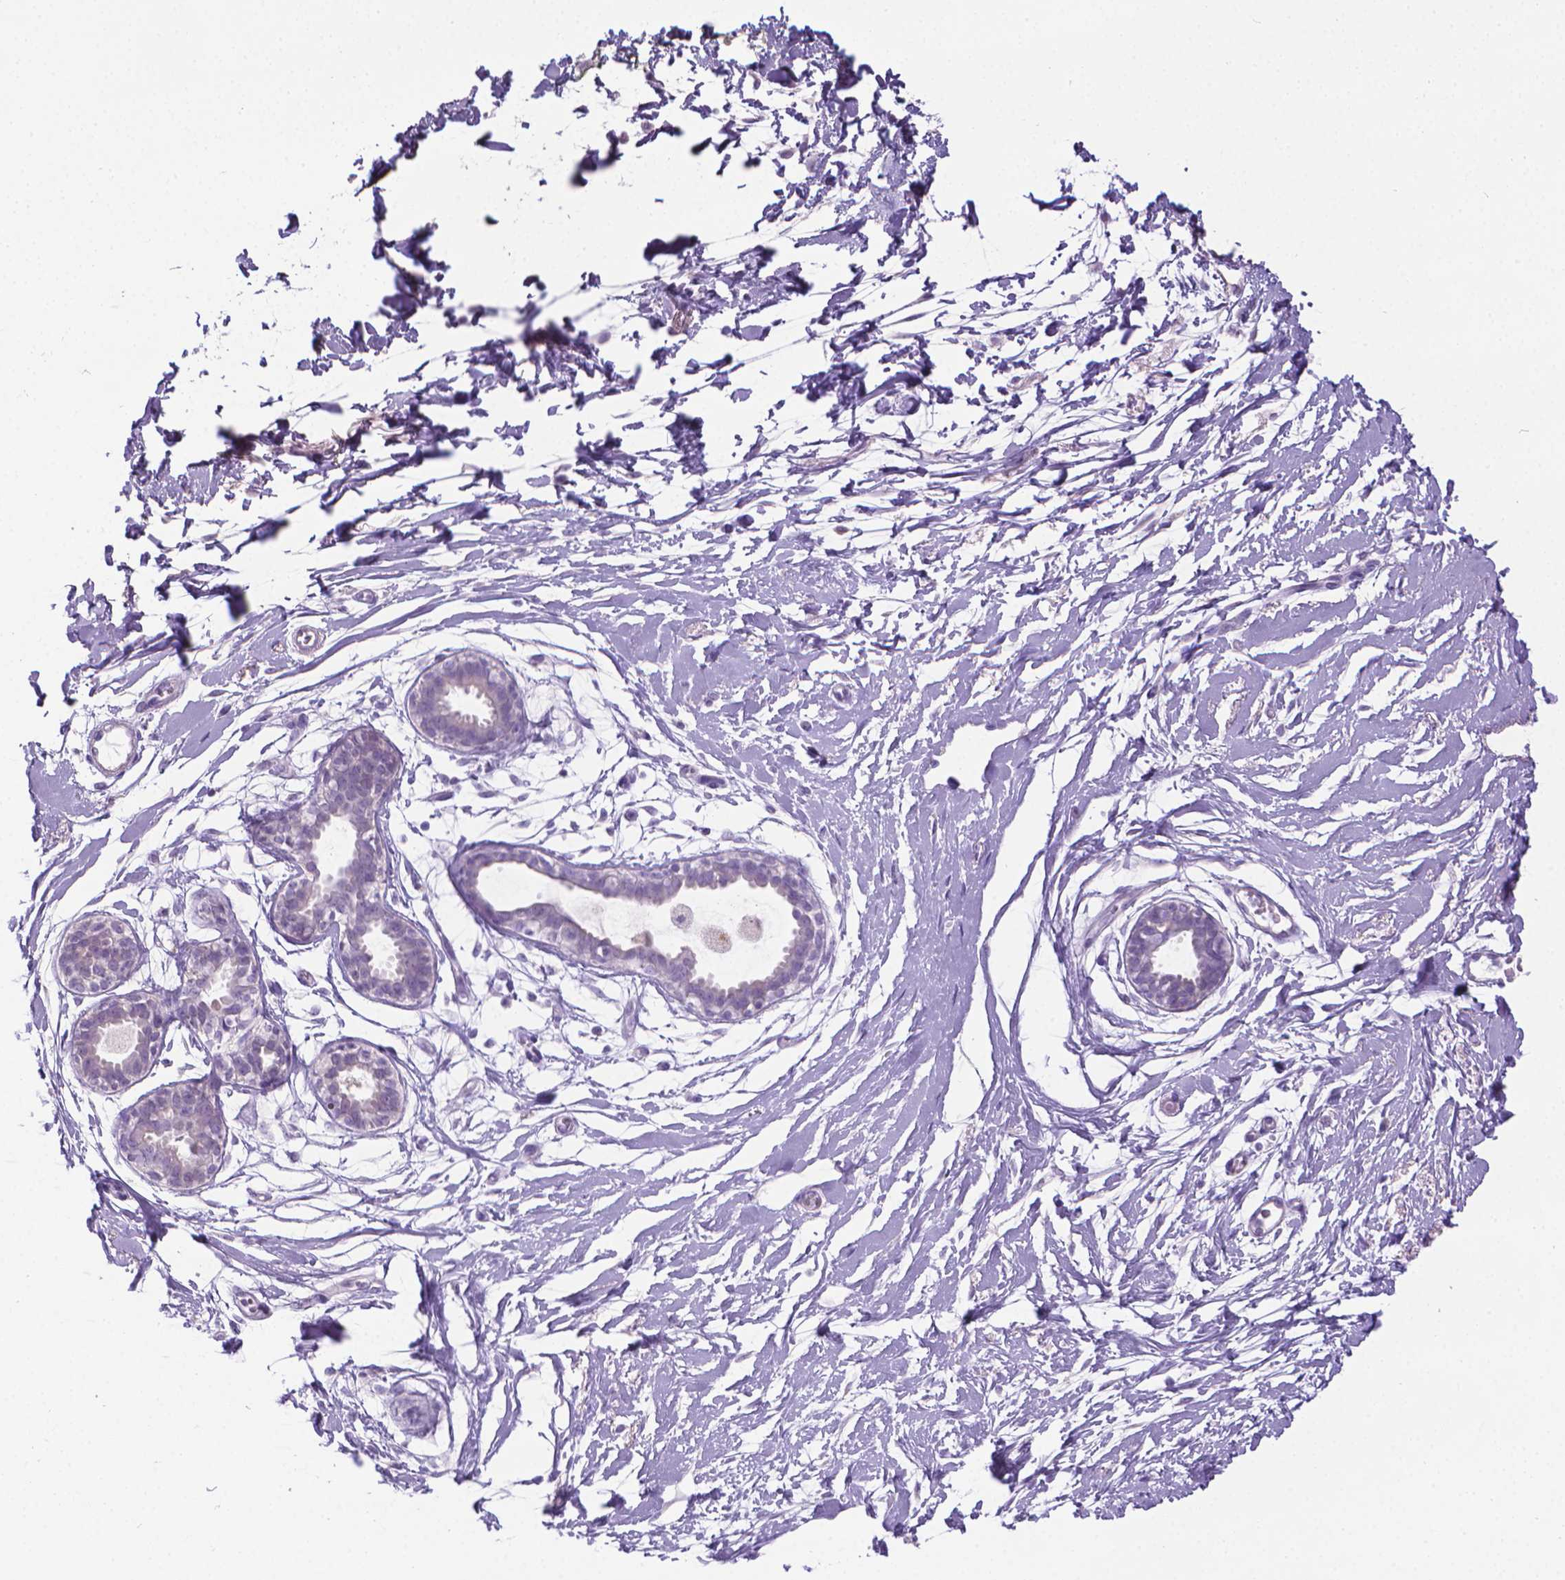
{"staining": {"intensity": "negative", "quantity": "none", "location": "none"}, "tissue": "breast", "cell_type": "Adipocytes", "image_type": "normal", "snomed": [{"axis": "morphology", "description": "Normal tissue, NOS"}, {"axis": "topography", "description": "Breast"}], "caption": "Adipocytes show no significant expression in benign breast. (DAB immunohistochemistry, high magnification).", "gene": "SPAG6", "patient": {"sex": "female", "age": 49}}